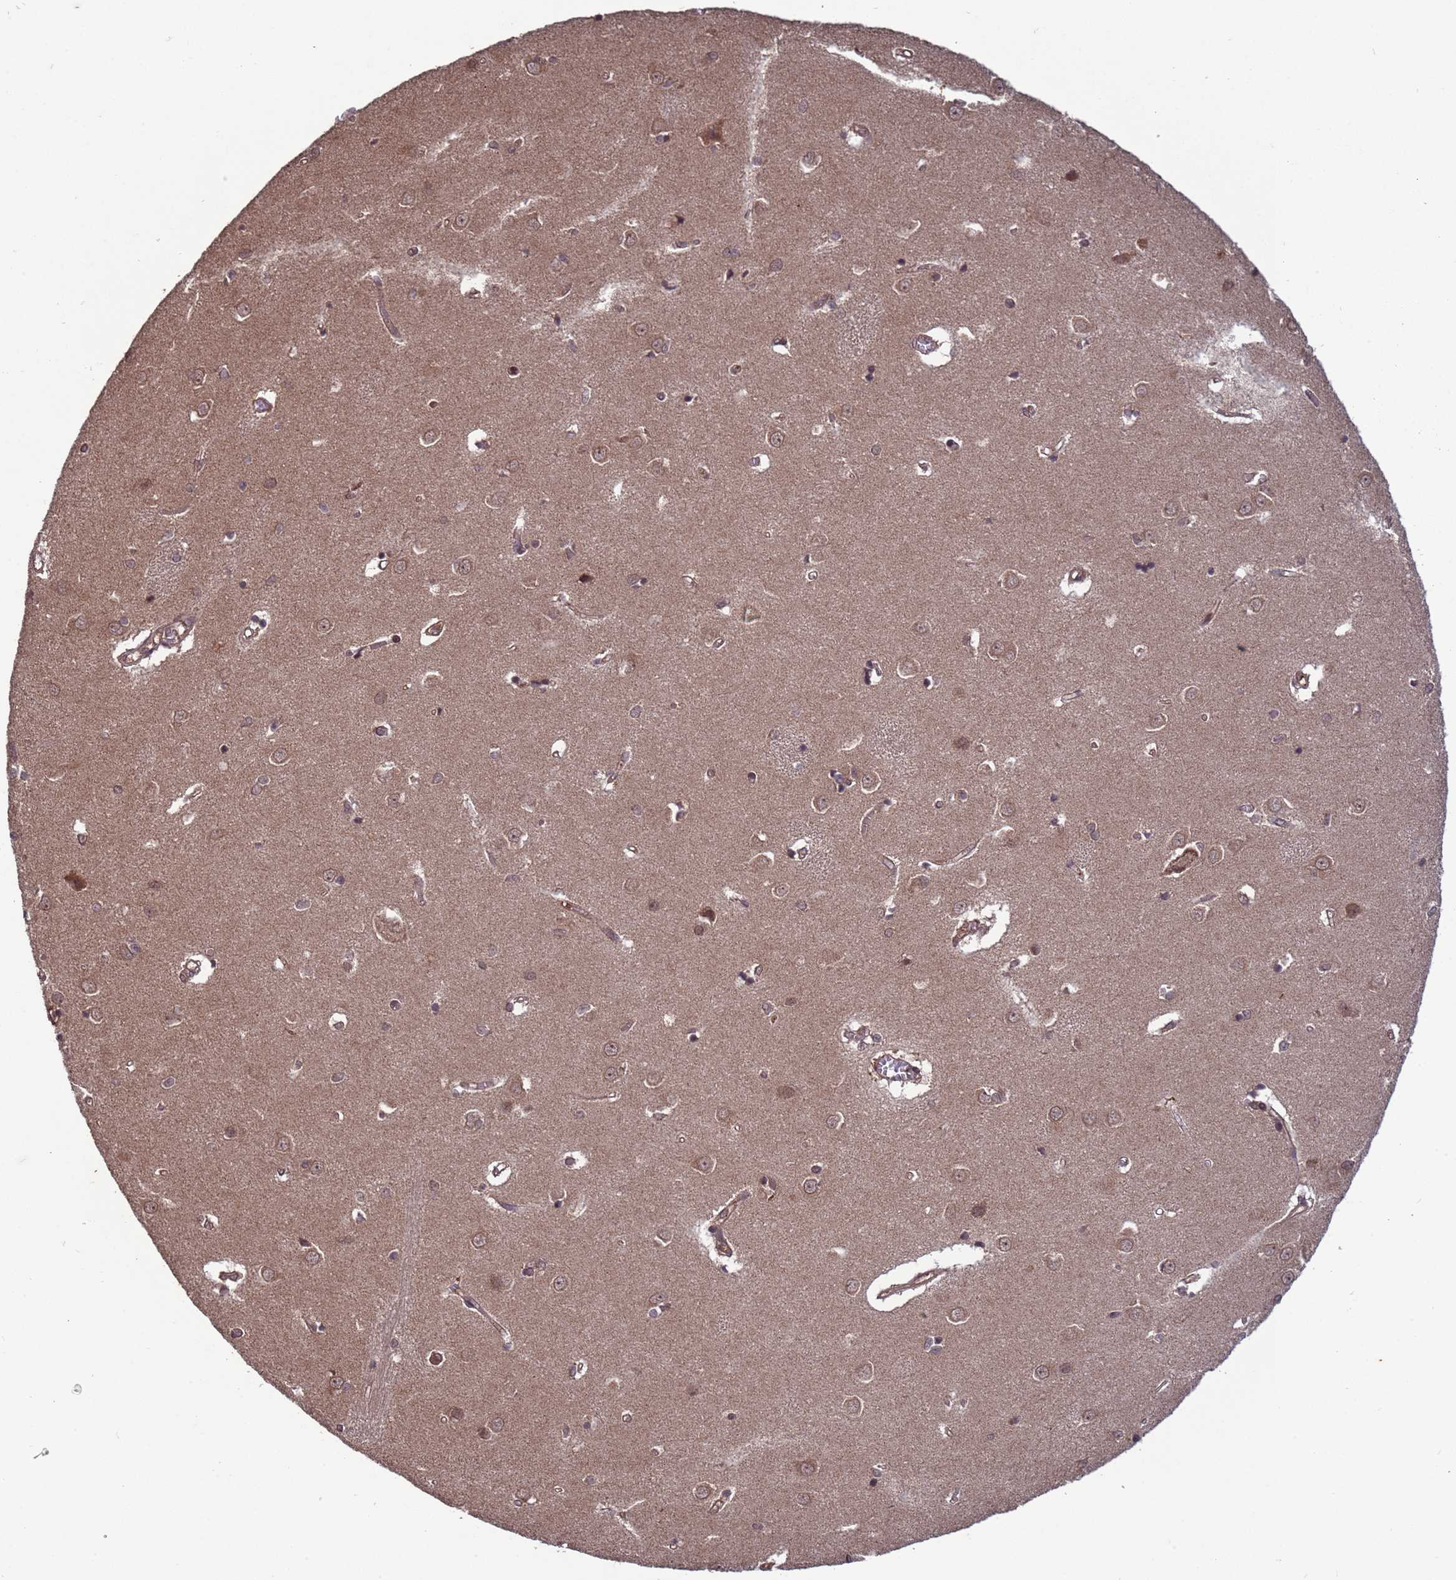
{"staining": {"intensity": "moderate", "quantity": "<25%", "location": "nuclear"}, "tissue": "caudate", "cell_type": "Glial cells", "image_type": "normal", "snomed": [{"axis": "morphology", "description": "Normal tissue, NOS"}, {"axis": "topography", "description": "Lateral ventricle wall"}], "caption": "Immunohistochemistry (IHC) micrograph of unremarkable caudate: human caudate stained using immunohistochemistry (IHC) shows low levels of moderate protein expression localized specifically in the nuclear of glial cells, appearing as a nuclear brown color.", "gene": "ERI1", "patient": {"sex": "male", "age": 37}}